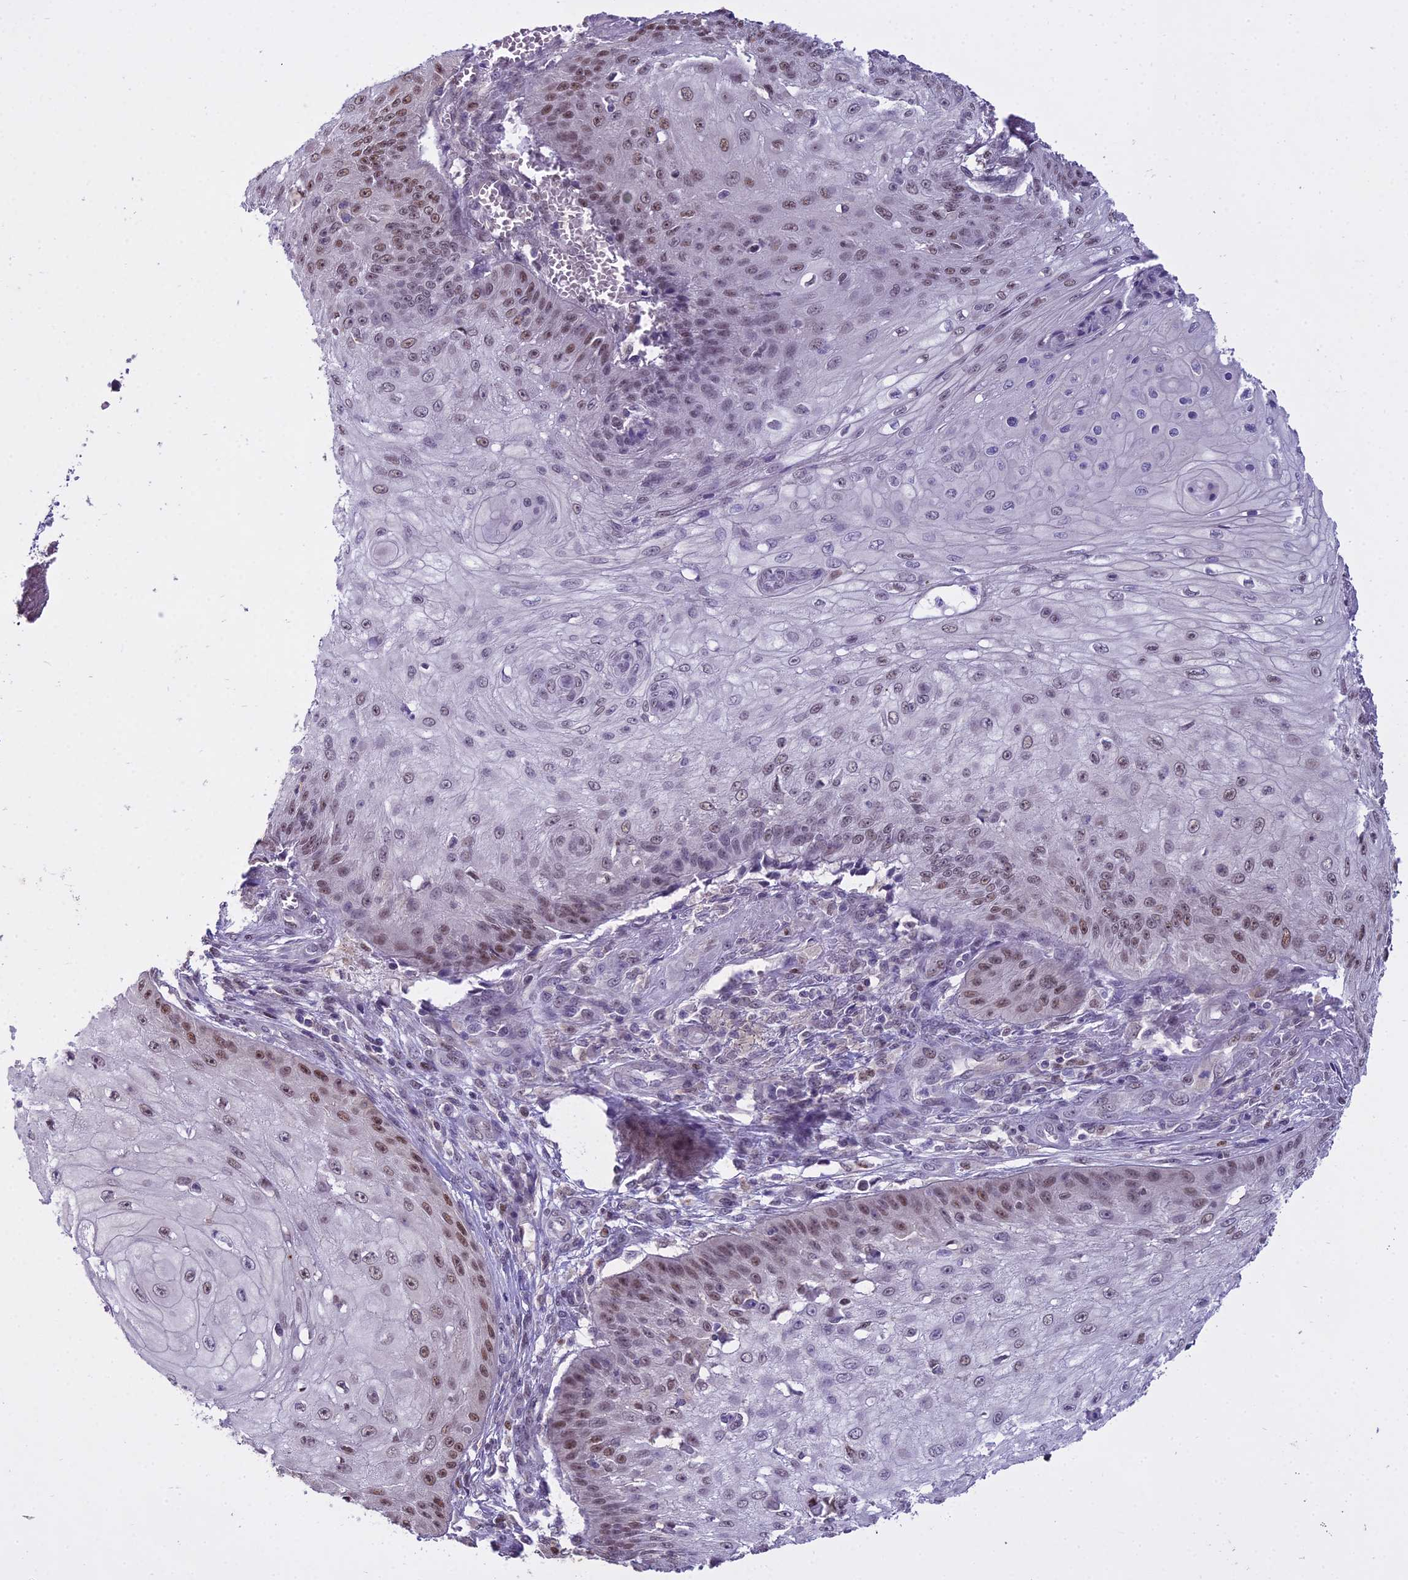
{"staining": {"intensity": "moderate", "quantity": "25%-75%", "location": "nuclear"}, "tissue": "skin cancer", "cell_type": "Tumor cells", "image_type": "cancer", "snomed": [{"axis": "morphology", "description": "Squamous cell carcinoma, NOS"}, {"axis": "topography", "description": "Skin"}], "caption": "Human skin squamous cell carcinoma stained with a protein marker reveals moderate staining in tumor cells.", "gene": "MAT2A", "patient": {"sex": "male", "age": 70}}